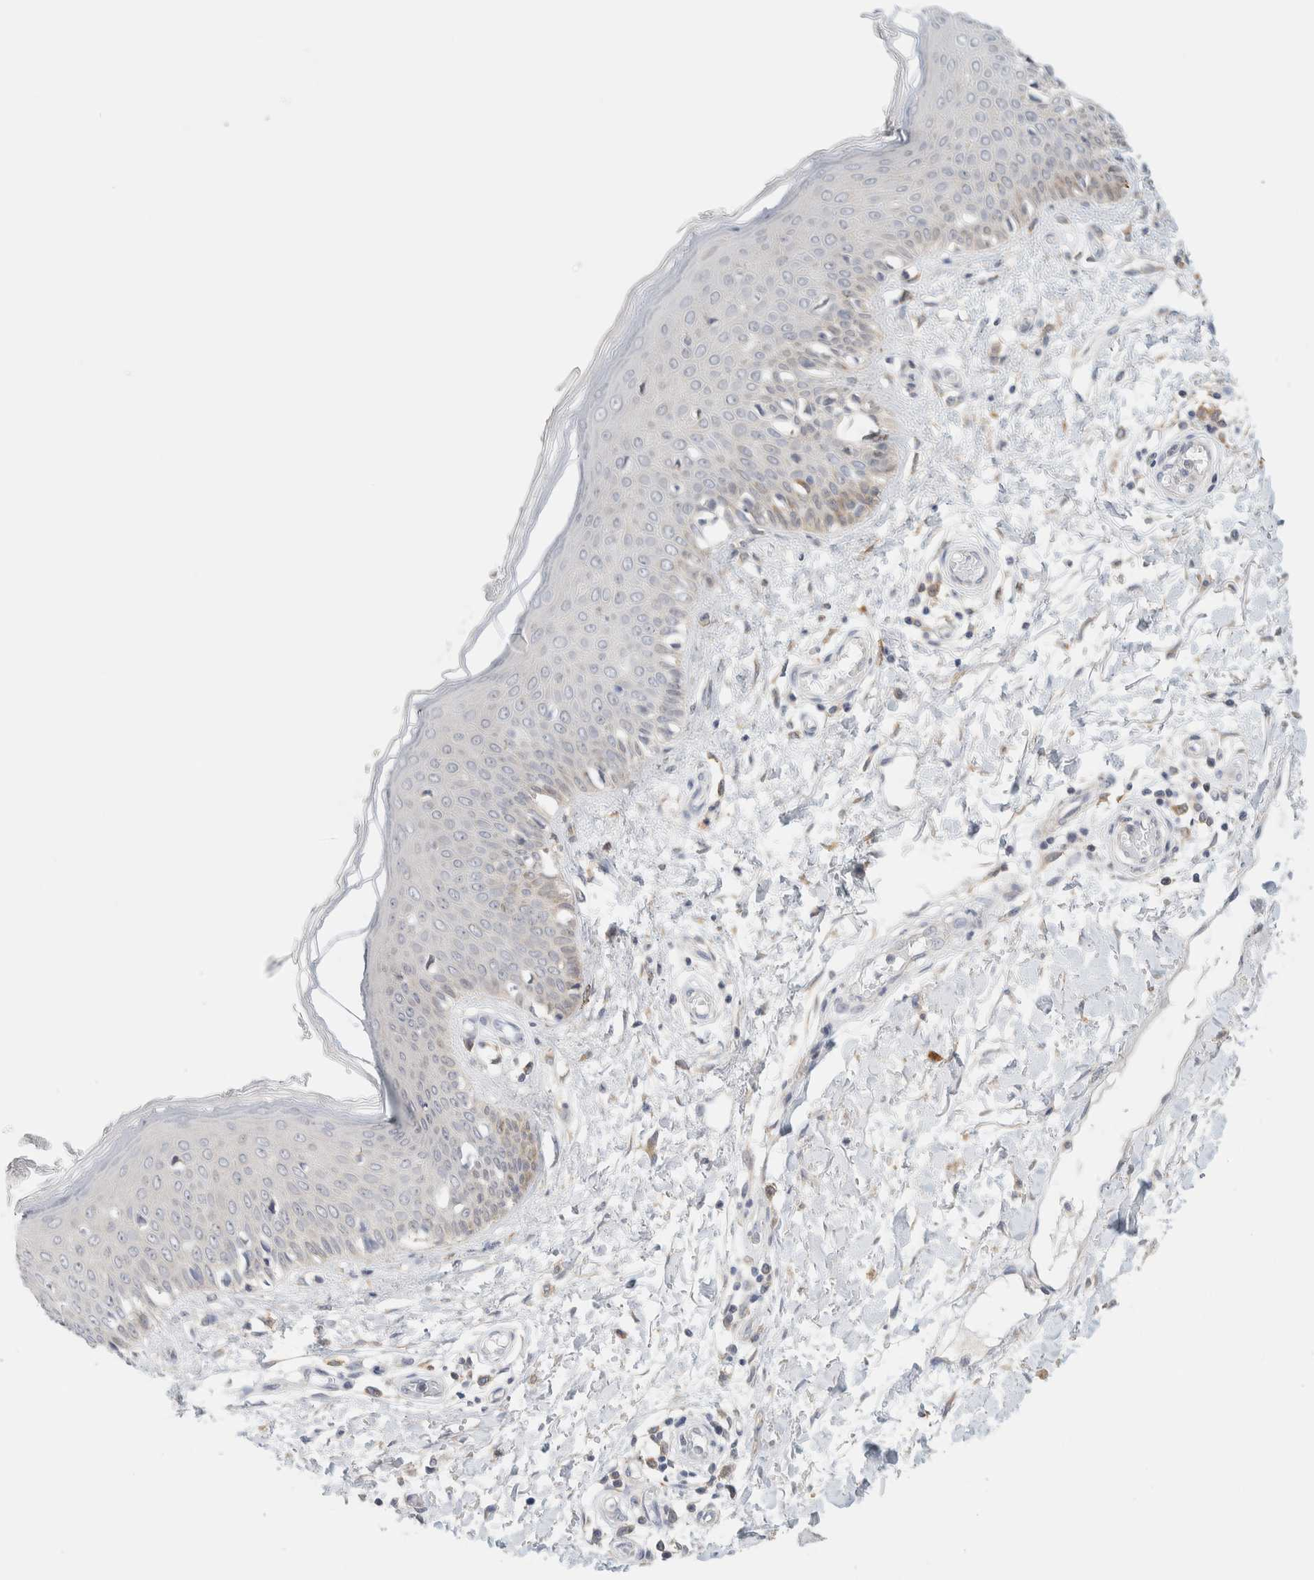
{"staining": {"intensity": "negative", "quantity": "none", "location": "none"}, "tissue": "skin", "cell_type": "Fibroblasts", "image_type": "normal", "snomed": [{"axis": "morphology", "description": "Normal tissue, NOS"}, {"axis": "morphology", "description": "Inflammation, NOS"}, {"axis": "topography", "description": "Skin"}], "caption": "Immunohistochemistry (IHC) micrograph of normal skin stained for a protein (brown), which reveals no expression in fibroblasts. (DAB immunohistochemistry (IHC) visualized using brightfield microscopy, high magnification).", "gene": "NT5C", "patient": {"sex": "female", "age": 44}}